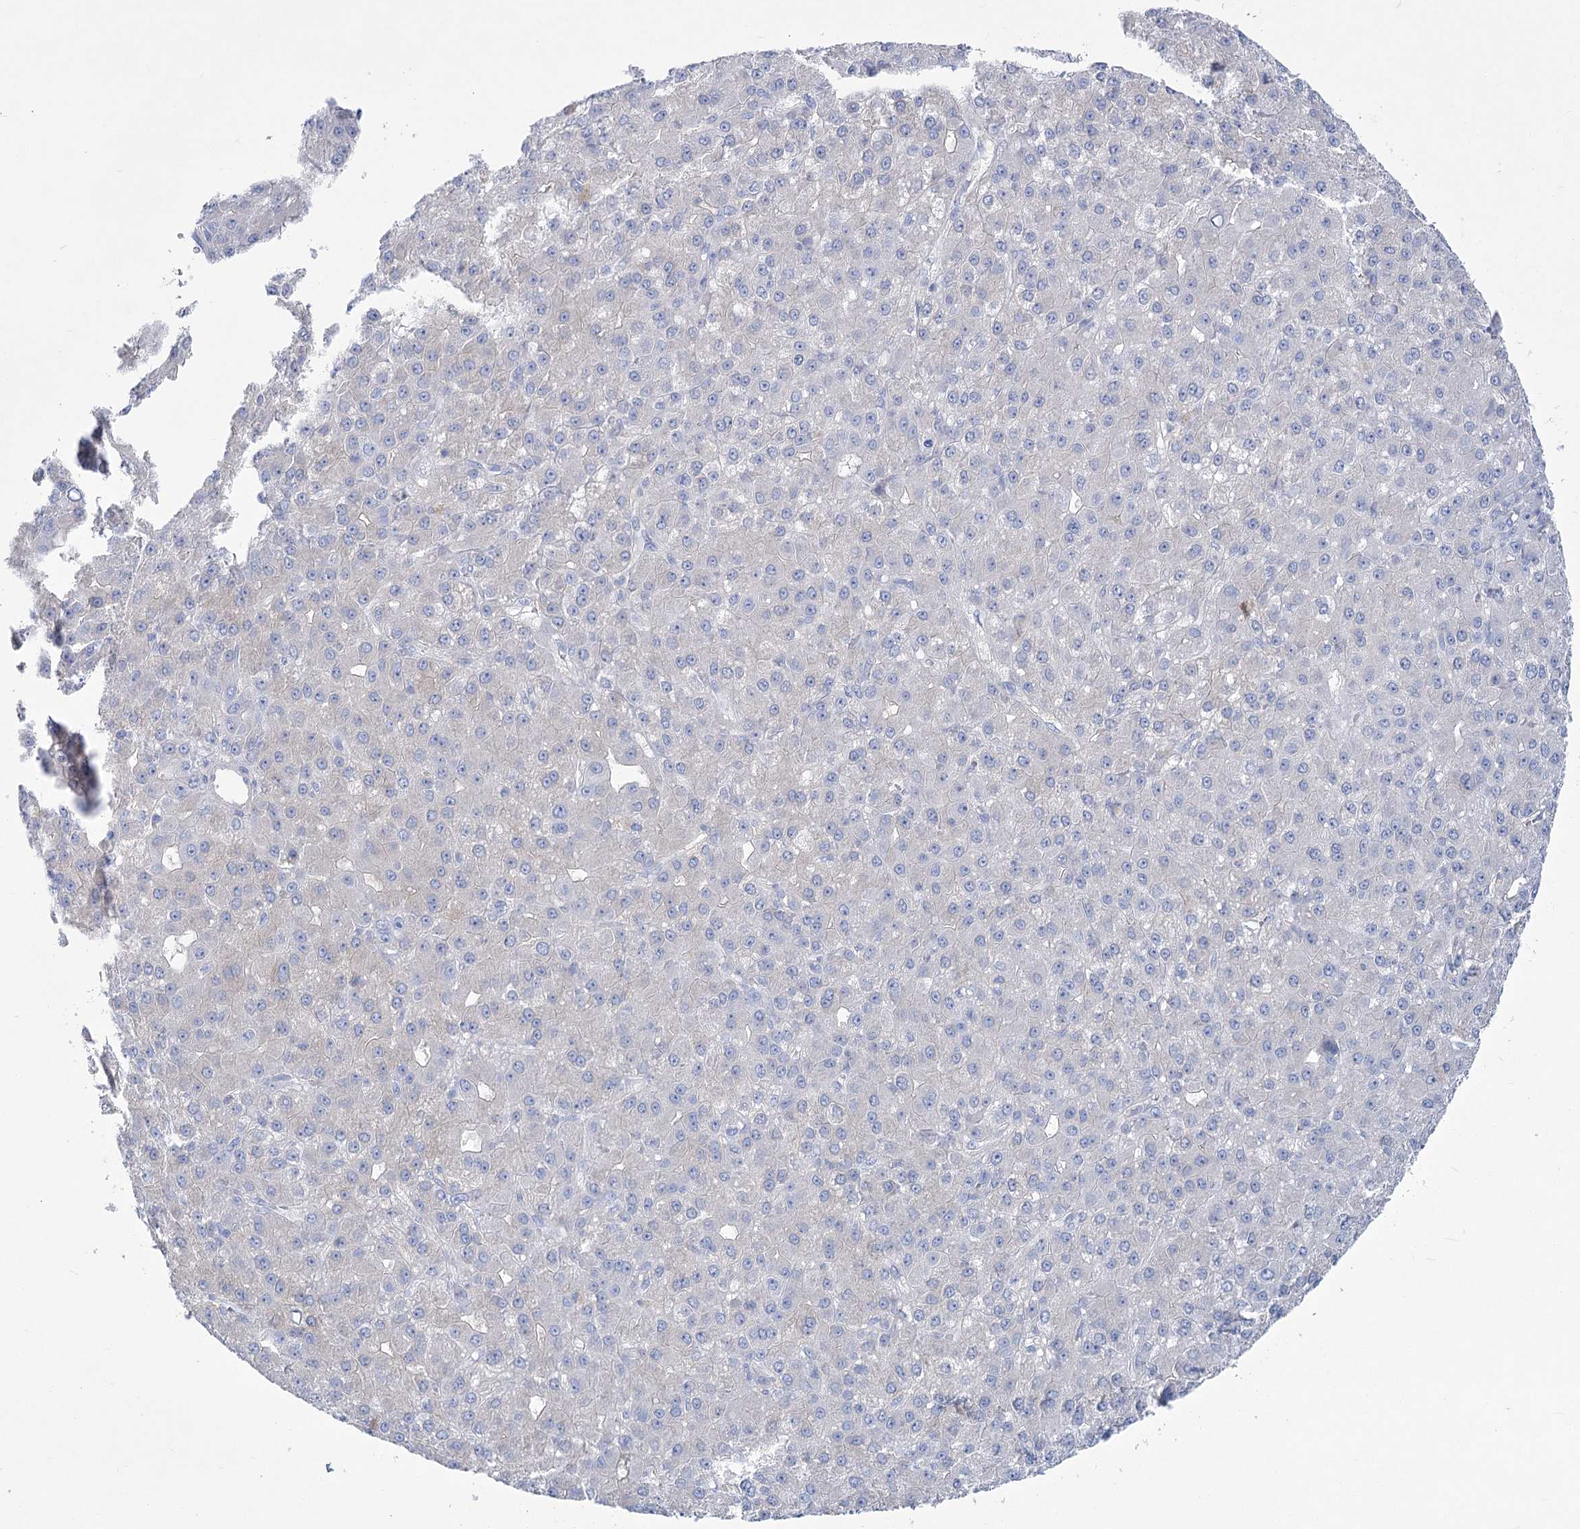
{"staining": {"intensity": "negative", "quantity": "none", "location": "none"}, "tissue": "liver cancer", "cell_type": "Tumor cells", "image_type": "cancer", "snomed": [{"axis": "morphology", "description": "Carcinoma, Hepatocellular, NOS"}, {"axis": "topography", "description": "Liver"}], "caption": "The photomicrograph demonstrates no staining of tumor cells in liver cancer (hepatocellular carcinoma). (DAB (3,3'-diaminobenzidine) IHC, high magnification).", "gene": "PCDHA1", "patient": {"sex": "male", "age": 67}}